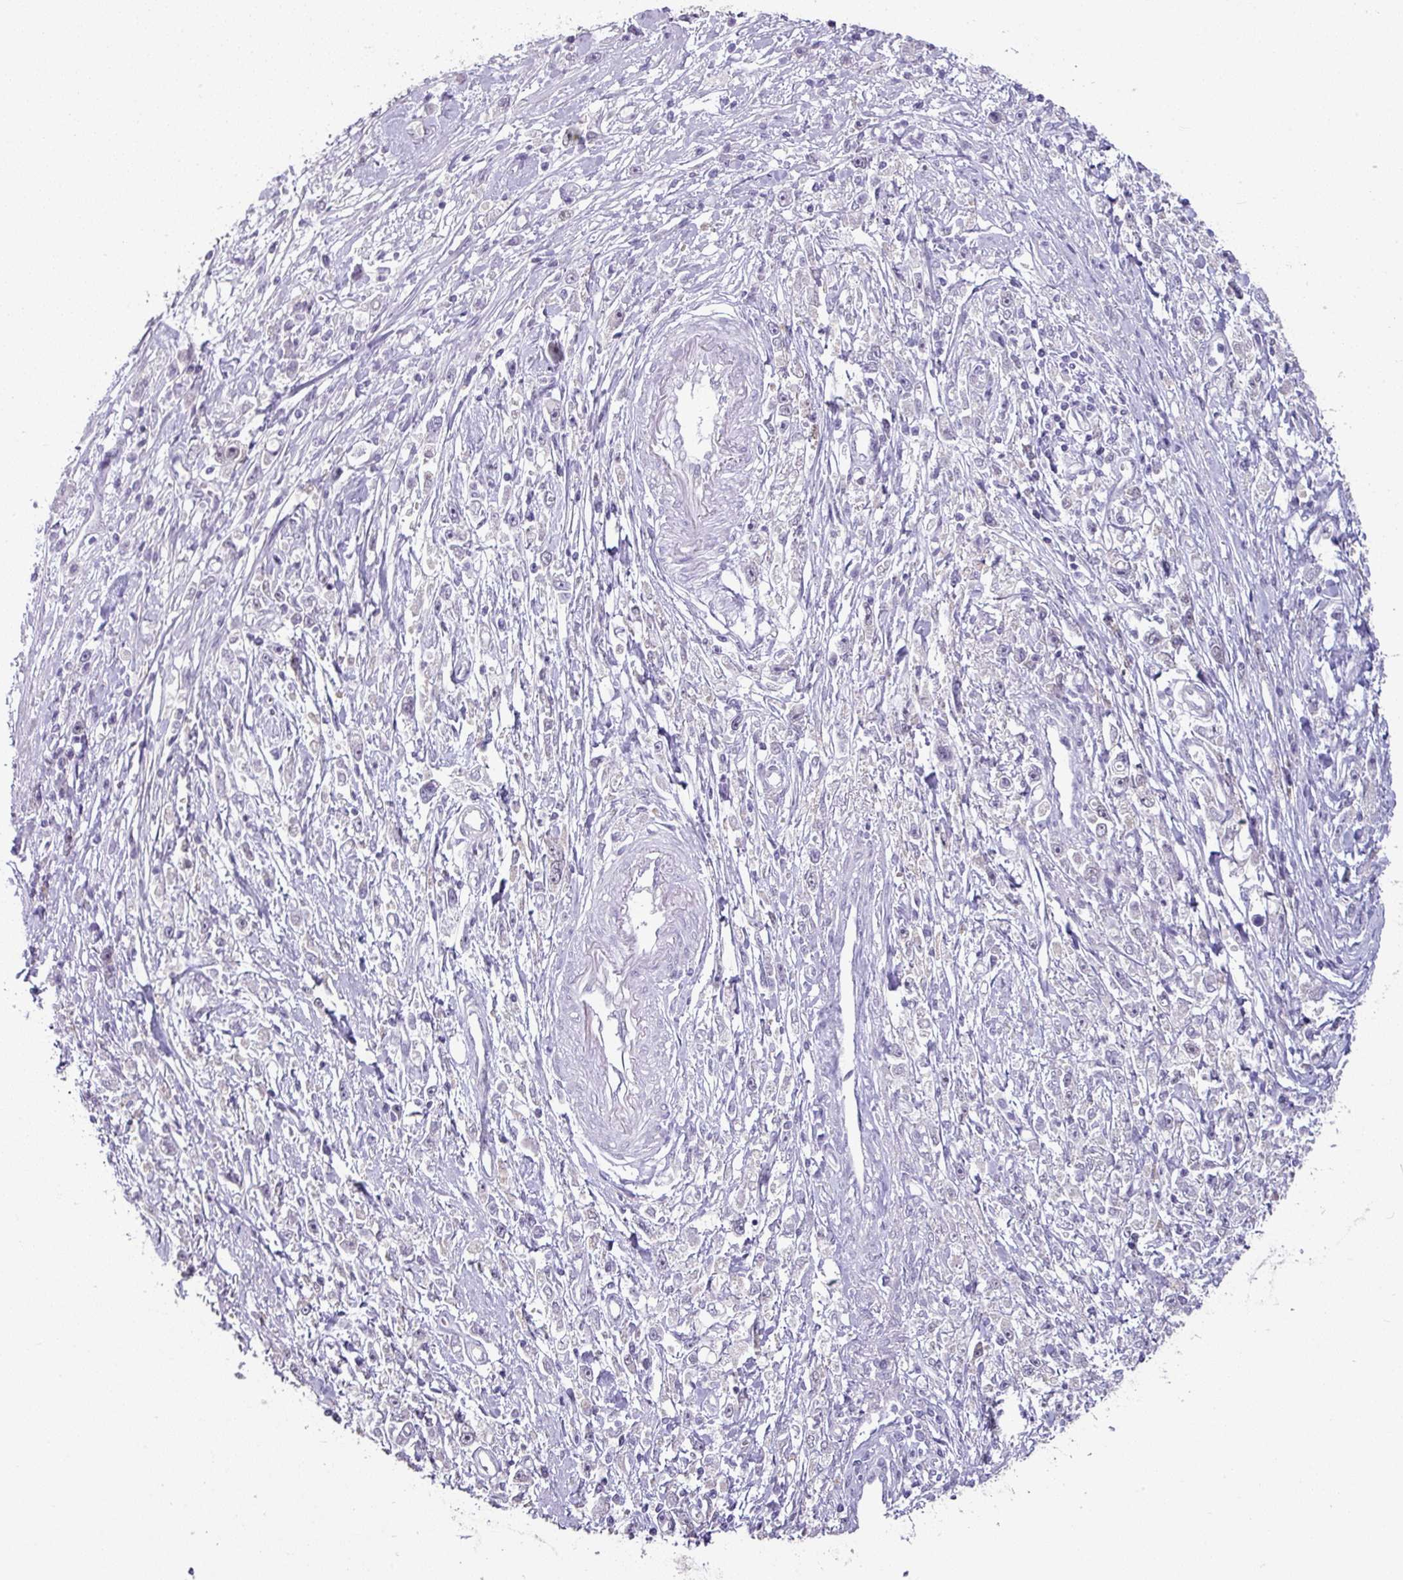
{"staining": {"intensity": "negative", "quantity": "none", "location": "none"}, "tissue": "stomach cancer", "cell_type": "Tumor cells", "image_type": "cancer", "snomed": [{"axis": "morphology", "description": "Adenocarcinoma, NOS"}, {"axis": "topography", "description": "Stomach"}], "caption": "This is an immunohistochemistry histopathology image of stomach adenocarcinoma. There is no positivity in tumor cells.", "gene": "TTLL12", "patient": {"sex": "female", "age": 59}}